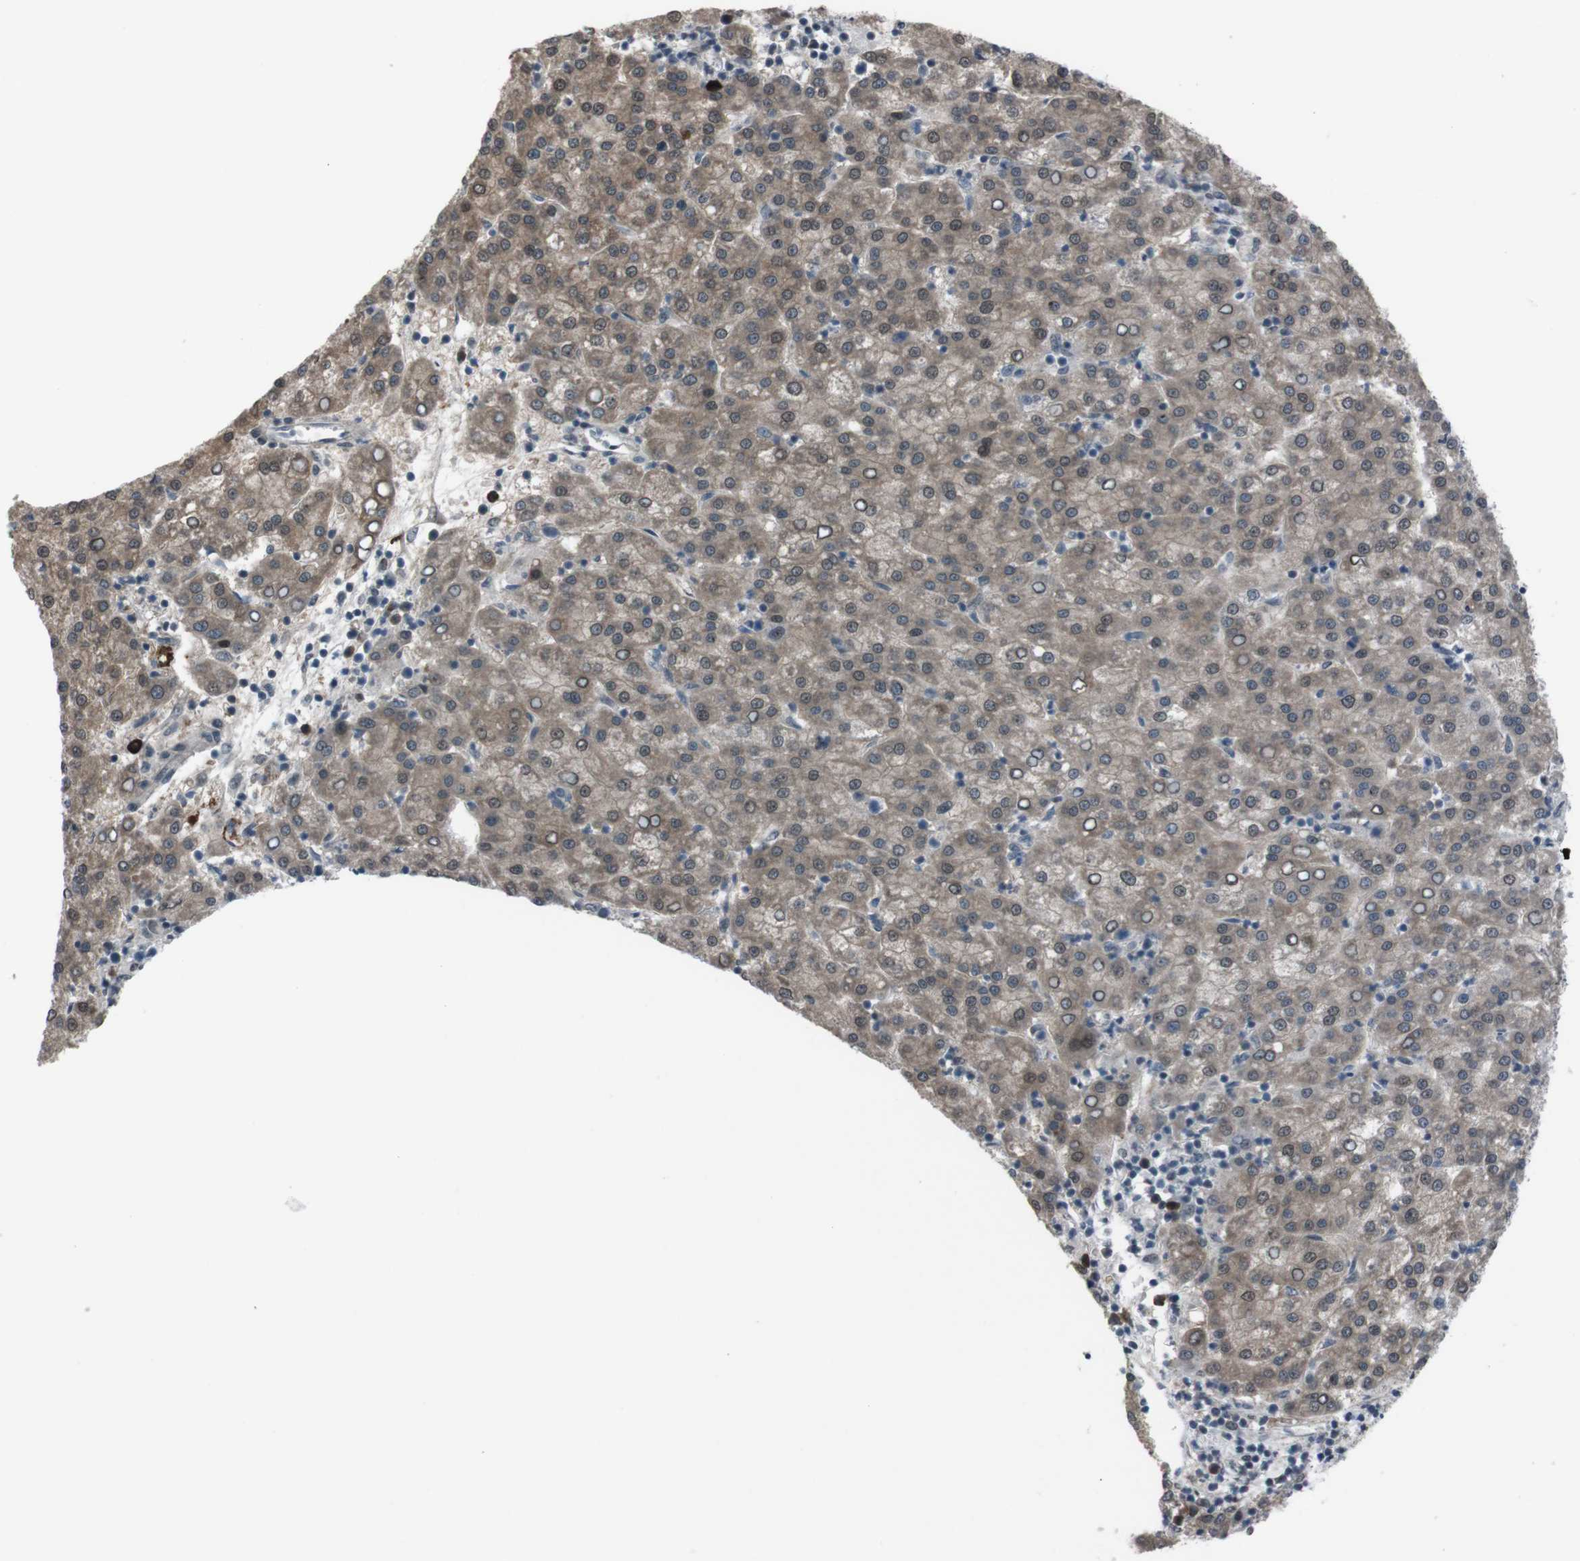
{"staining": {"intensity": "moderate", "quantity": ">75%", "location": "cytoplasmic/membranous,nuclear"}, "tissue": "liver cancer", "cell_type": "Tumor cells", "image_type": "cancer", "snomed": [{"axis": "morphology", "description": "Carcinoma, Hepatocellular, NOS"}, {"axis": "topography", "description": "Liver"}], "caption": "Moderate cytoplasmic/membranous and nuclear staining is identified in approximately >75% of tumor cells in hepatocellular carcinoma (liver).", "gene": "SS18L1", "patient": {"sex": "female", "age": 58}}